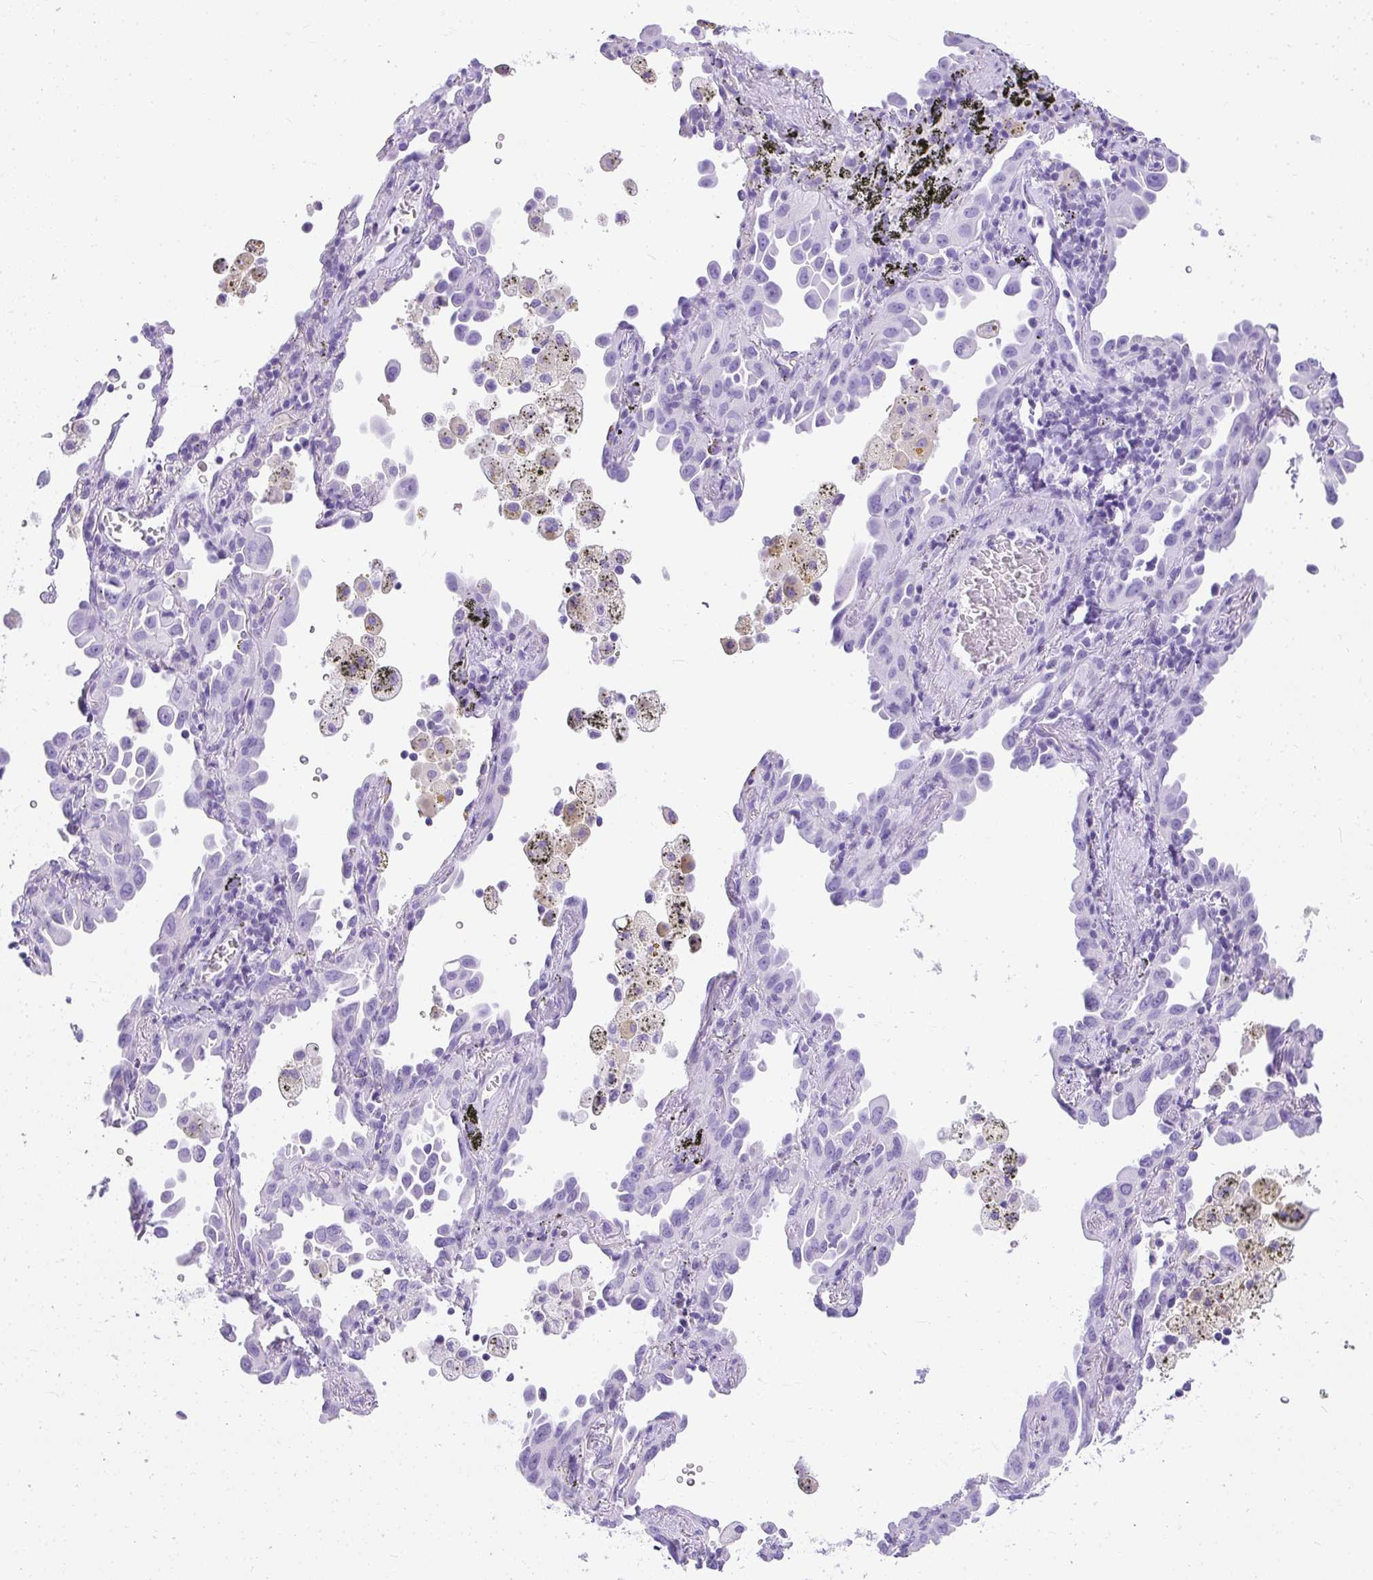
{"staining": {"intensity": "negative", "quantity": "none", "location": "none"}, "tissue": "lung cancer", "cell_type": "Tumor cells", "image_type": "cancer", "snomed": [{"axis": "morphology", "description": "Adenocarcinoma, NOS"}, {"axis": "topography", "description": "Lung"}], "caption": "This image is of lung adenocarcinoma stained with IHC to label a protein in brown with the nuclei are counter-stained blue. There is no positivity in tumor cells.", "gene": "AVIL", "patient": {"sex": "male", "age": 68}}